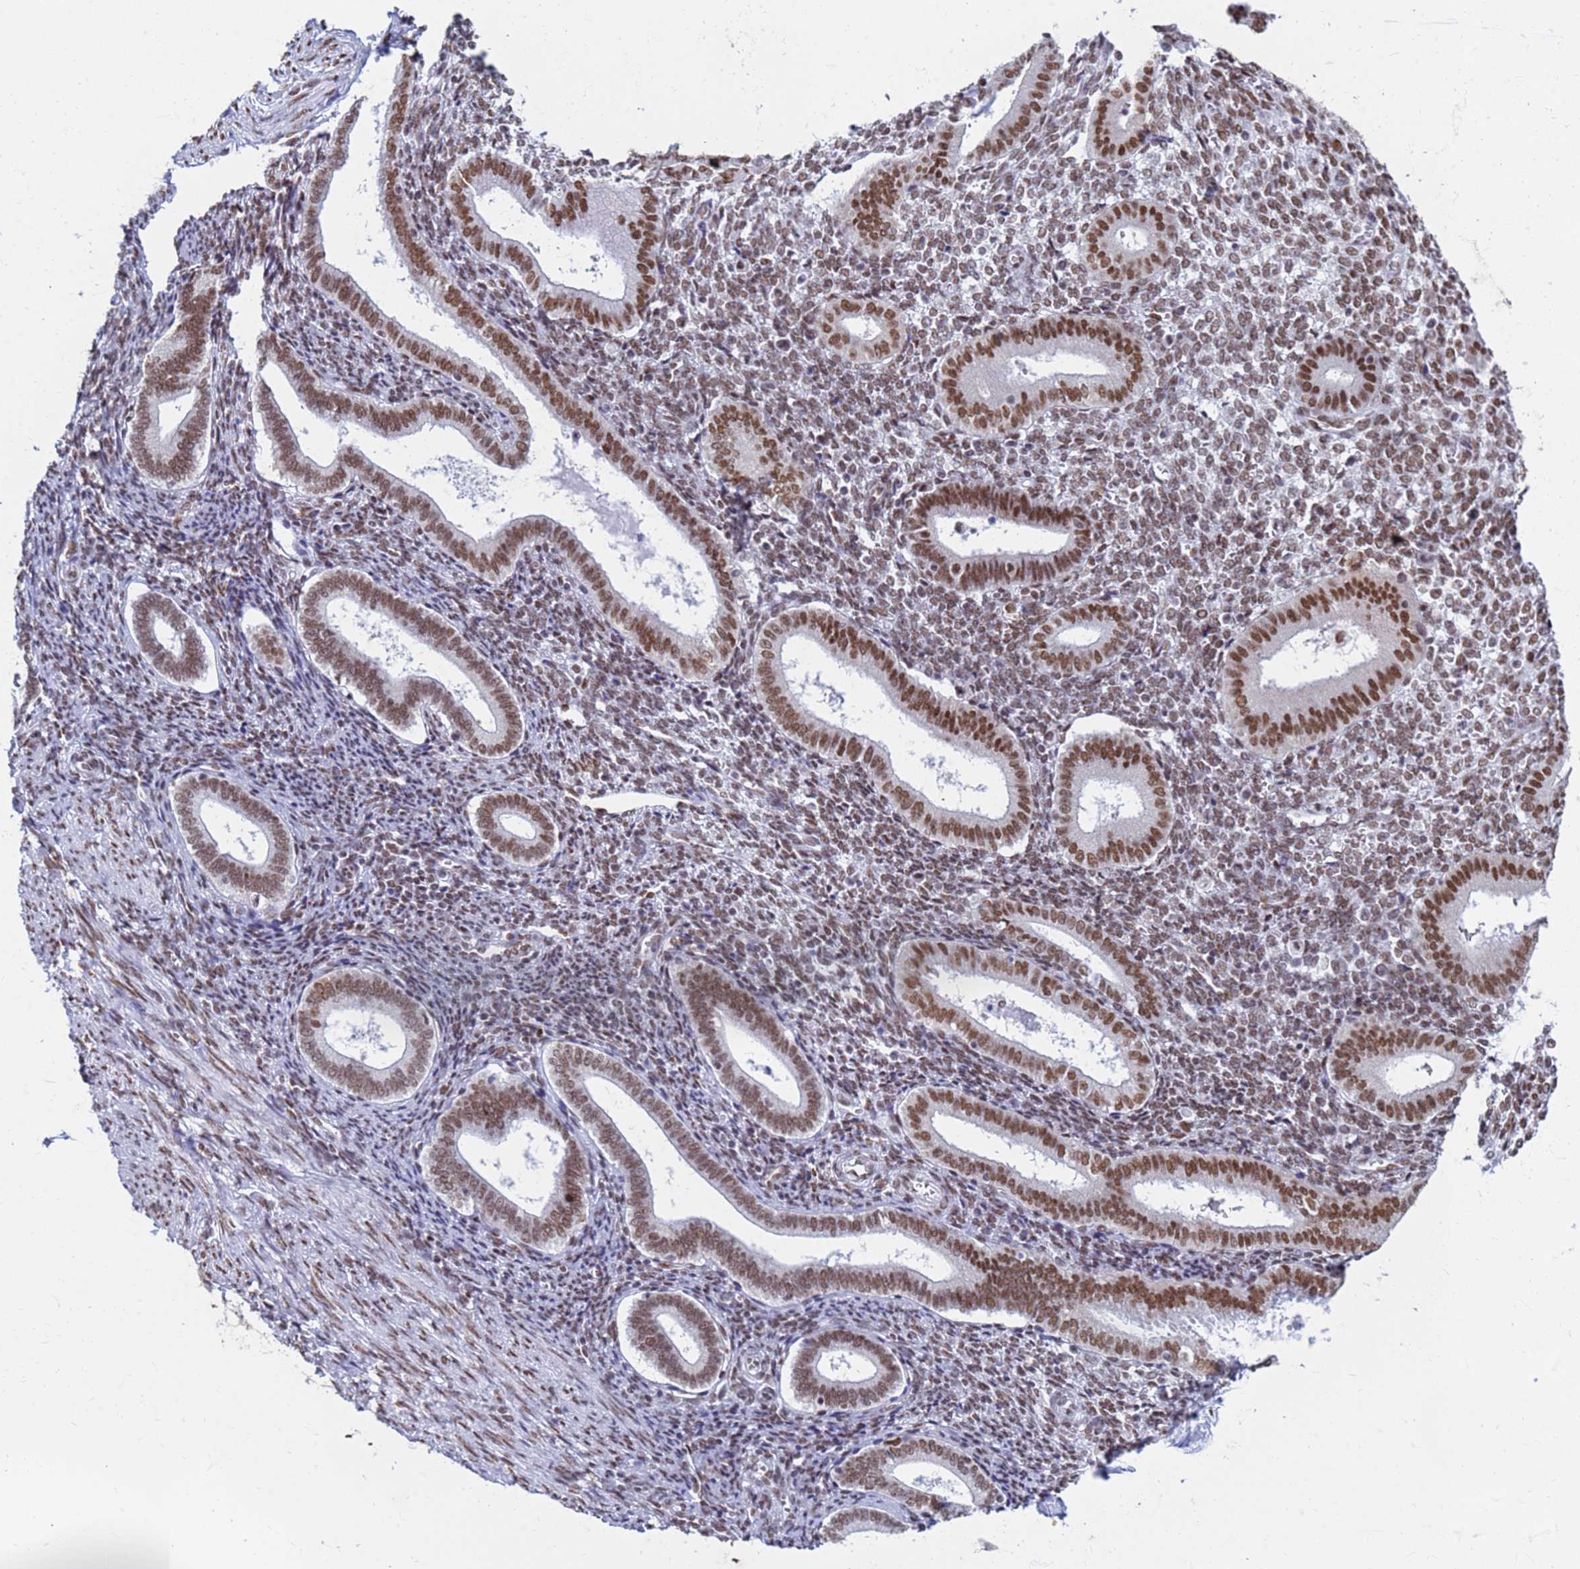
{"staining": {"intensity": "moderate", "quantity": ">75%", "location": "nuclear"}, "tissue": "endometrium", "cell_type": "Cells in endometrial stroma", "image_type": "normal", "snomed": [{"axis": "morphology", "description": "Normal tissue, NOS"}, {"axis": "topography", "description": "Endometrium"}], "caption": "A medium amount of moderate nuclear expression is identified in about >75% of cells in endometrial stroma in unremarkable endometrium. The staining was performed using DAB (3,3'-diaminobenzidine), with brown indicating positive protein expression. Nuclei are stained blue with hematoxylin.", "gene": "FAM170B", "patient": {"sex": "female", "age": 44}}